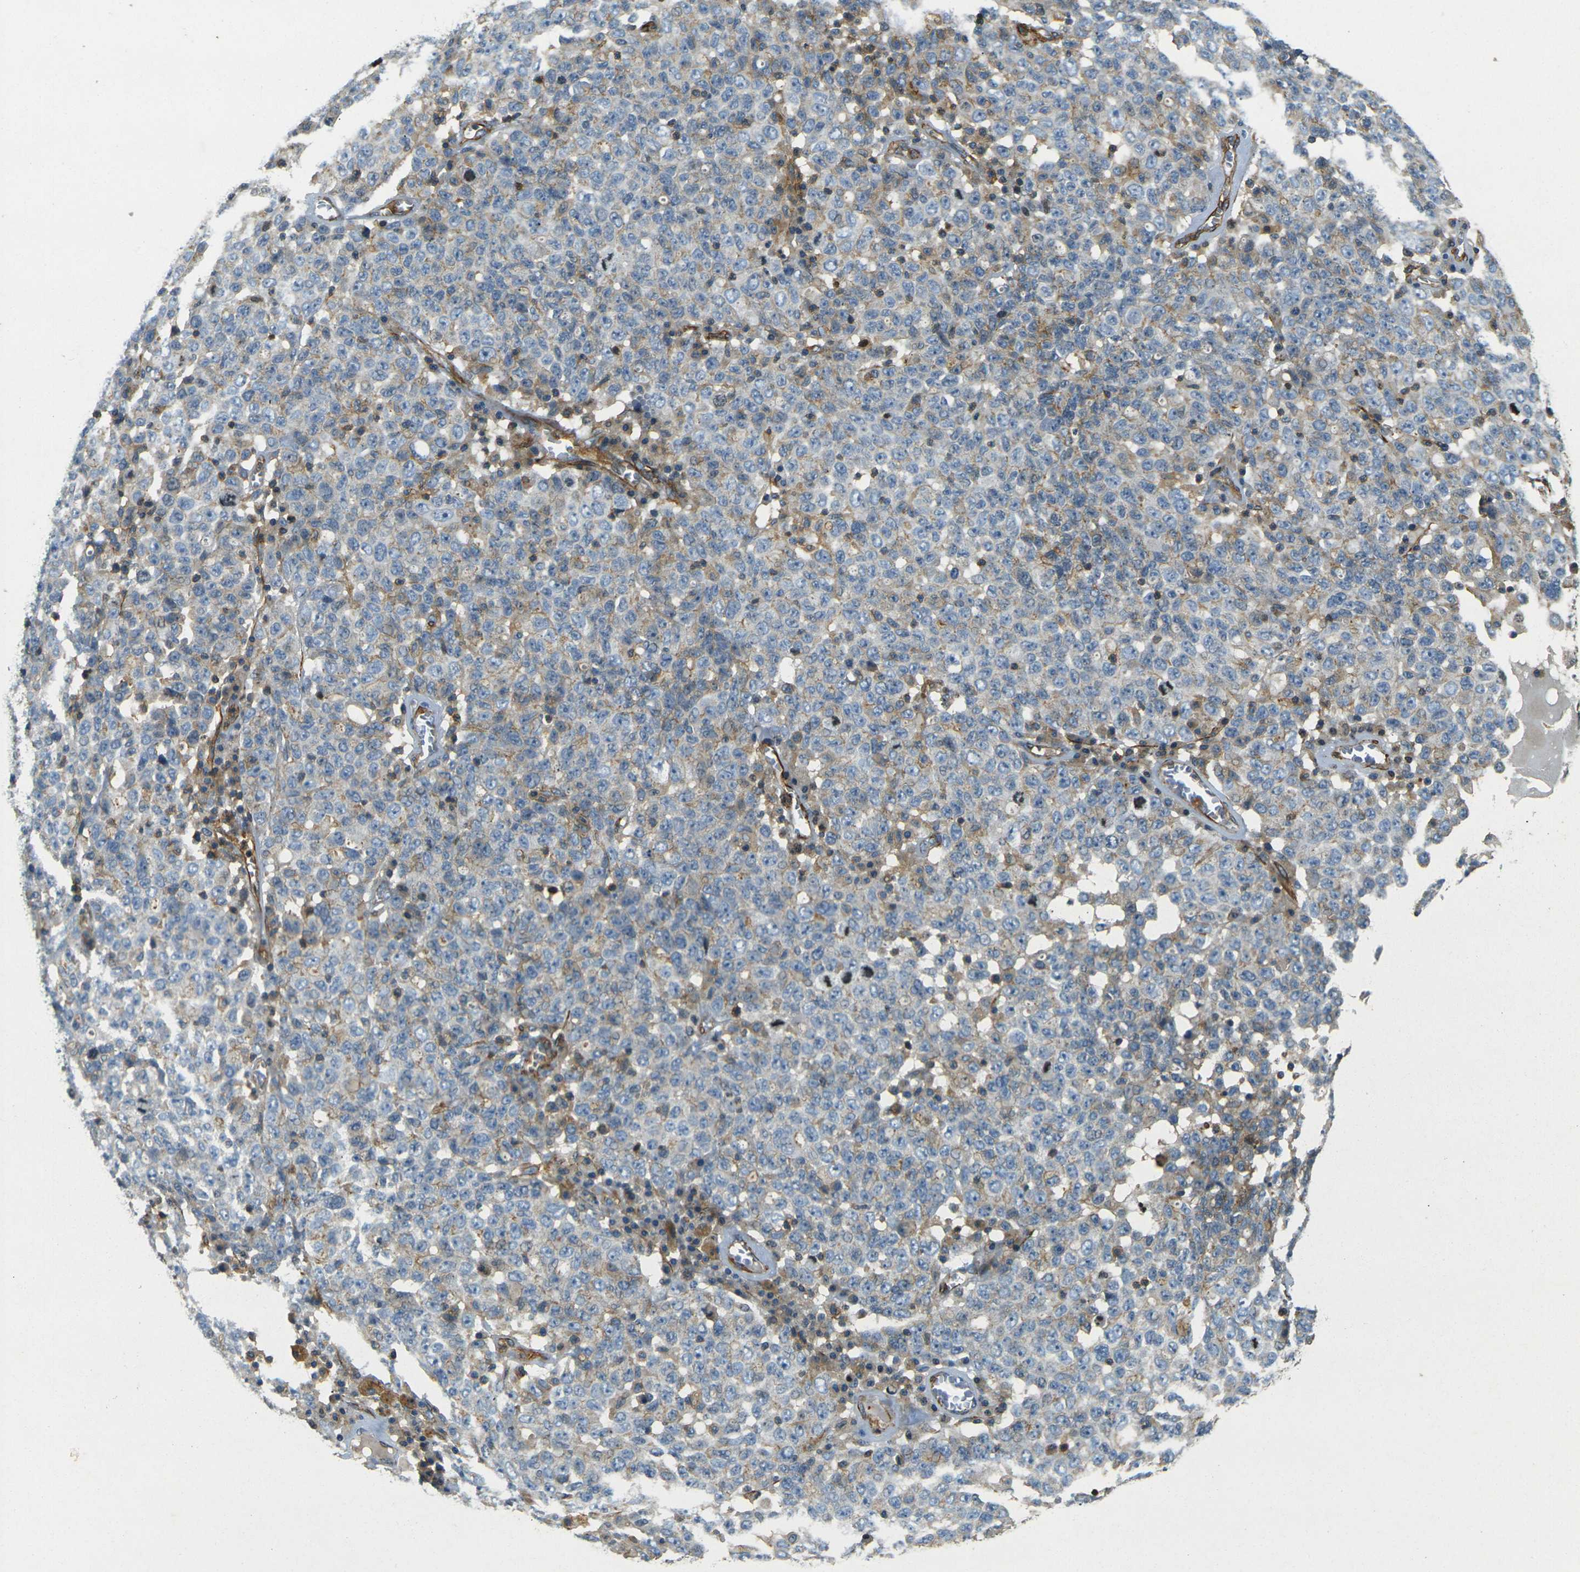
{"staining": {"intensity": "weak", "quantity": "<25%", "location": "cytoplasmic/membranous"}, "tissue": "ovarian cancer", "cell_type": "Tumor cells", "image_type": "cancer", "snomed": [{"axis": "morphology", "description": "Carcinoma, endometroid"}, {"axis": "topography", "description": "Ovary"}], "caption": "Tumor cells are negative for brown protein staining in endometroid carcinoma (ovarian).", "gene": "EPHA7", "patient": {"sex": "female", "age": 62}}